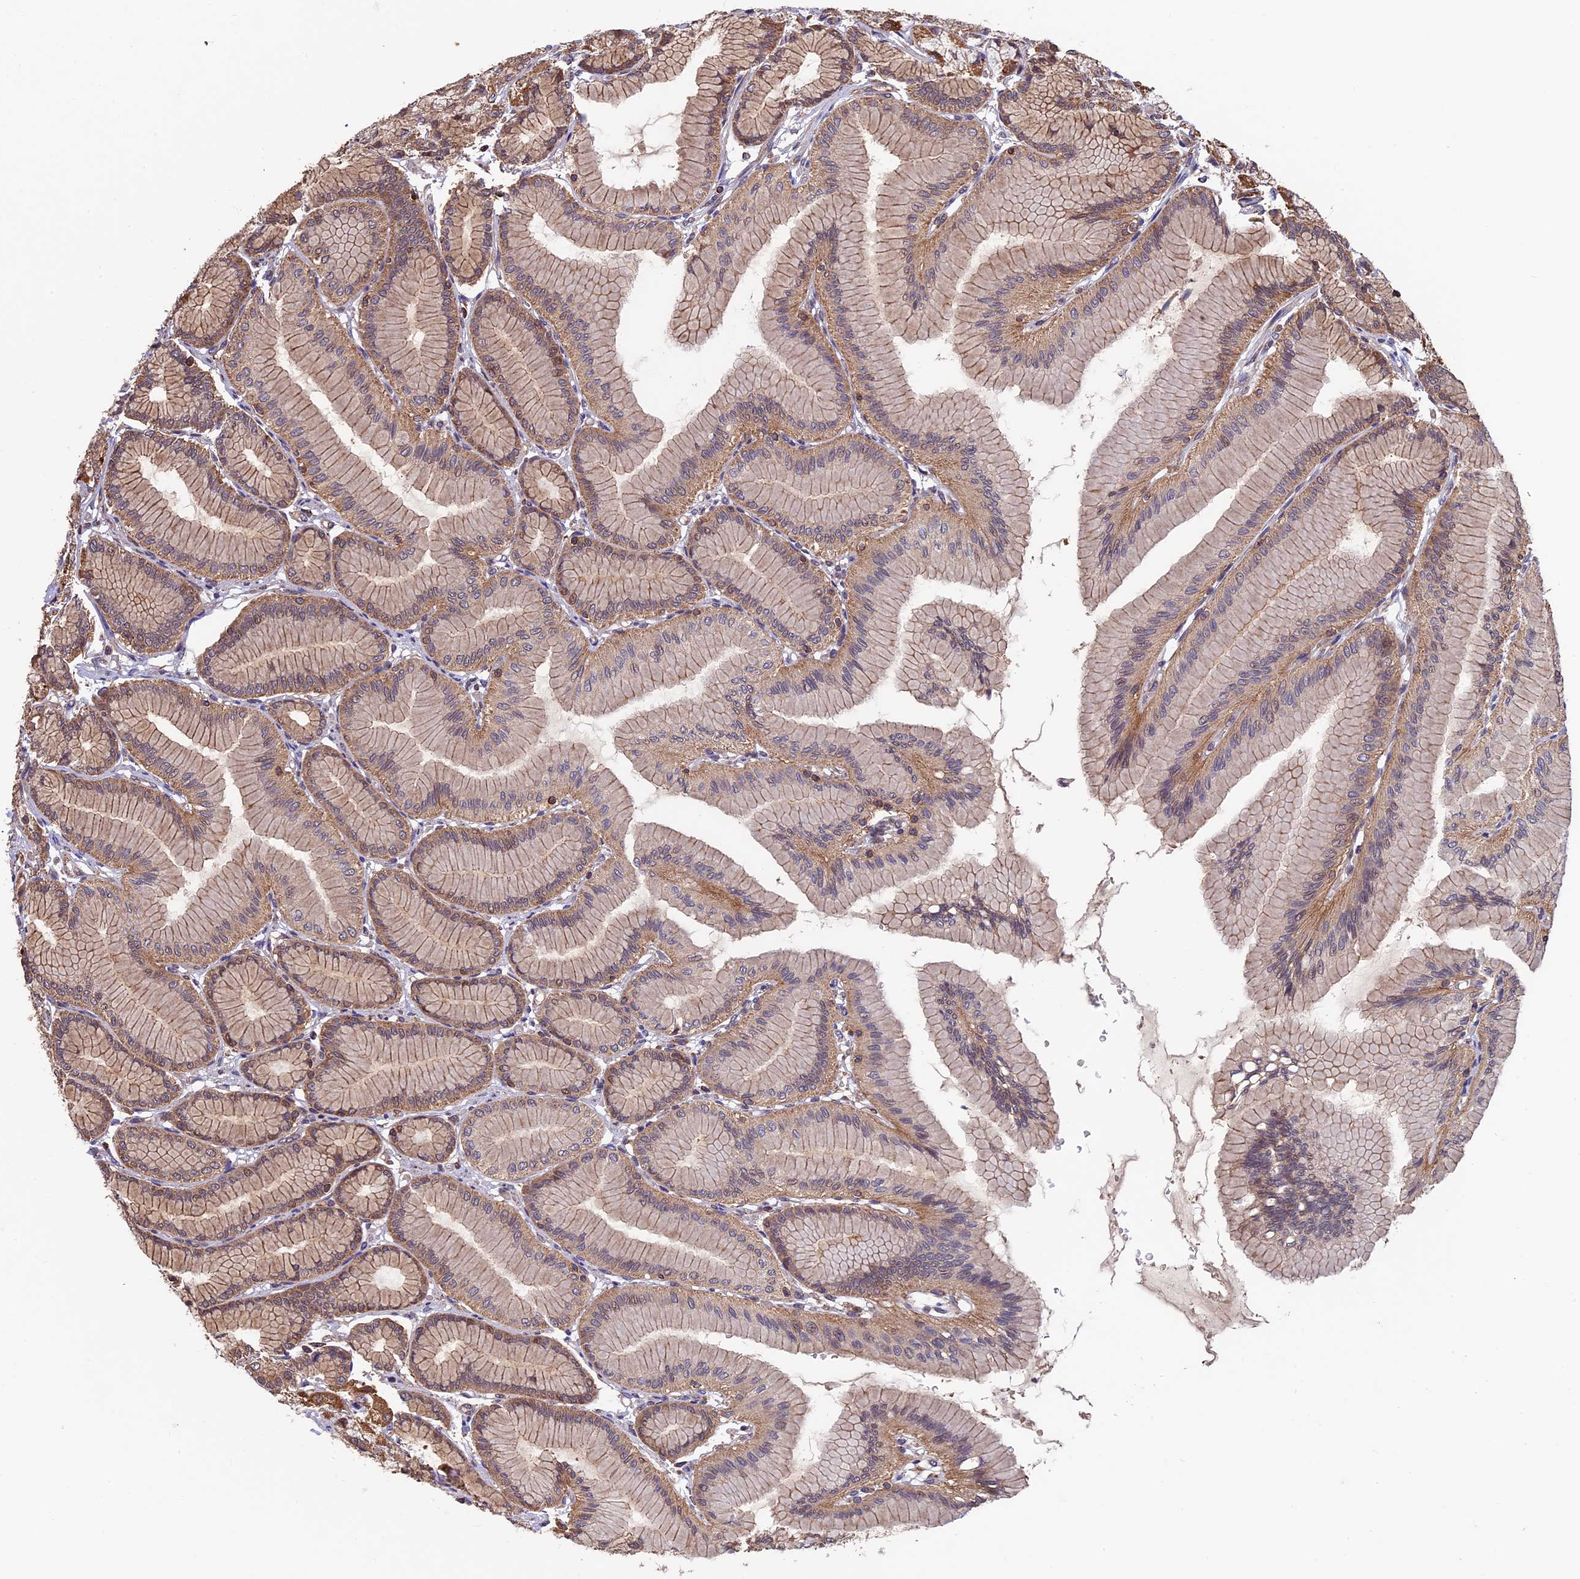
{"staining": {"intensity": "strong", "quantity": "25%-75%", "location": "cytoplasmic/membranous"}, "tissue": "stomach", "cell_type": "Glandular cells", "image_type": "normal", "snomed": [{"axis": "morphology", "description": "Normal tissue, NOS"}, {"axis": "morphology", "description": "Adenocarcinoma, NOS"}, {"axis": "morphology", "description": "Adenocarcinoma, High grade"}, {"axis": "topography", "description": "Stomach, upper"}, {"axis": "topography", "description": "Stomach"}], "caption": "Protein analysis of normal stomach shows strong cytoplasmic/membranous positivity in about 25%-75% of glandular cells.", "gene": "PKD2L2", "patient": {"sex": "female", "age": 65}}